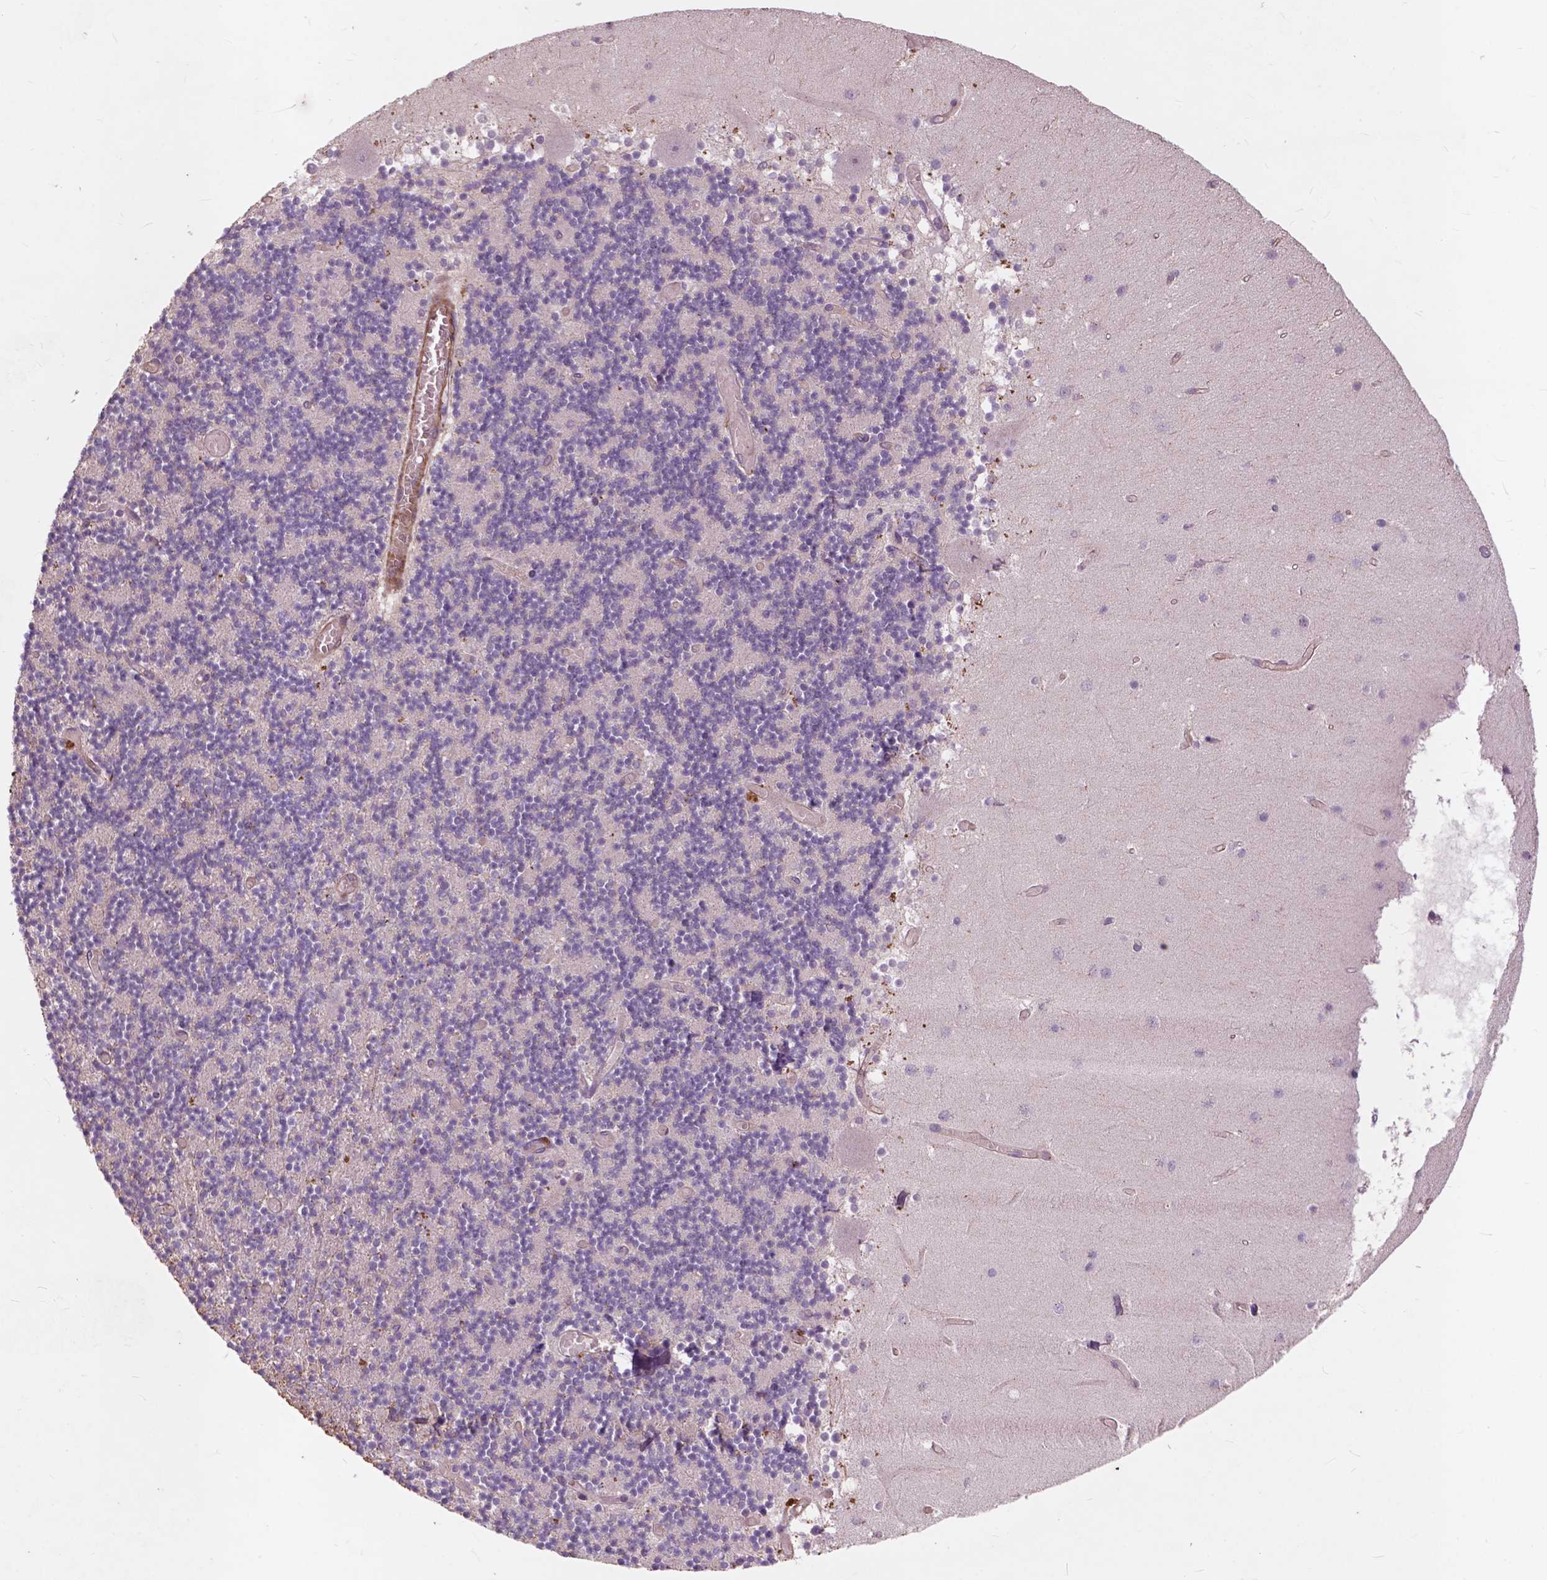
{"staining": {"intensity": "negative", "quantity": "none", "location": "none"}, "tissue": "cerebellum", "cell_type": "Cells in granular layer", "image_type": "normal", "snomed": [{"axis": "morphology", "description": "Normal tissue, NOS"}, {"axis": "topography", "description": "Cerebellum"}], "caption": "Immunohistochemistry of normal human cerebellum shows no expression in cells in granular layer.", "gene": "RFPL4B", "patient": {"sex": "female", "age": 28}}